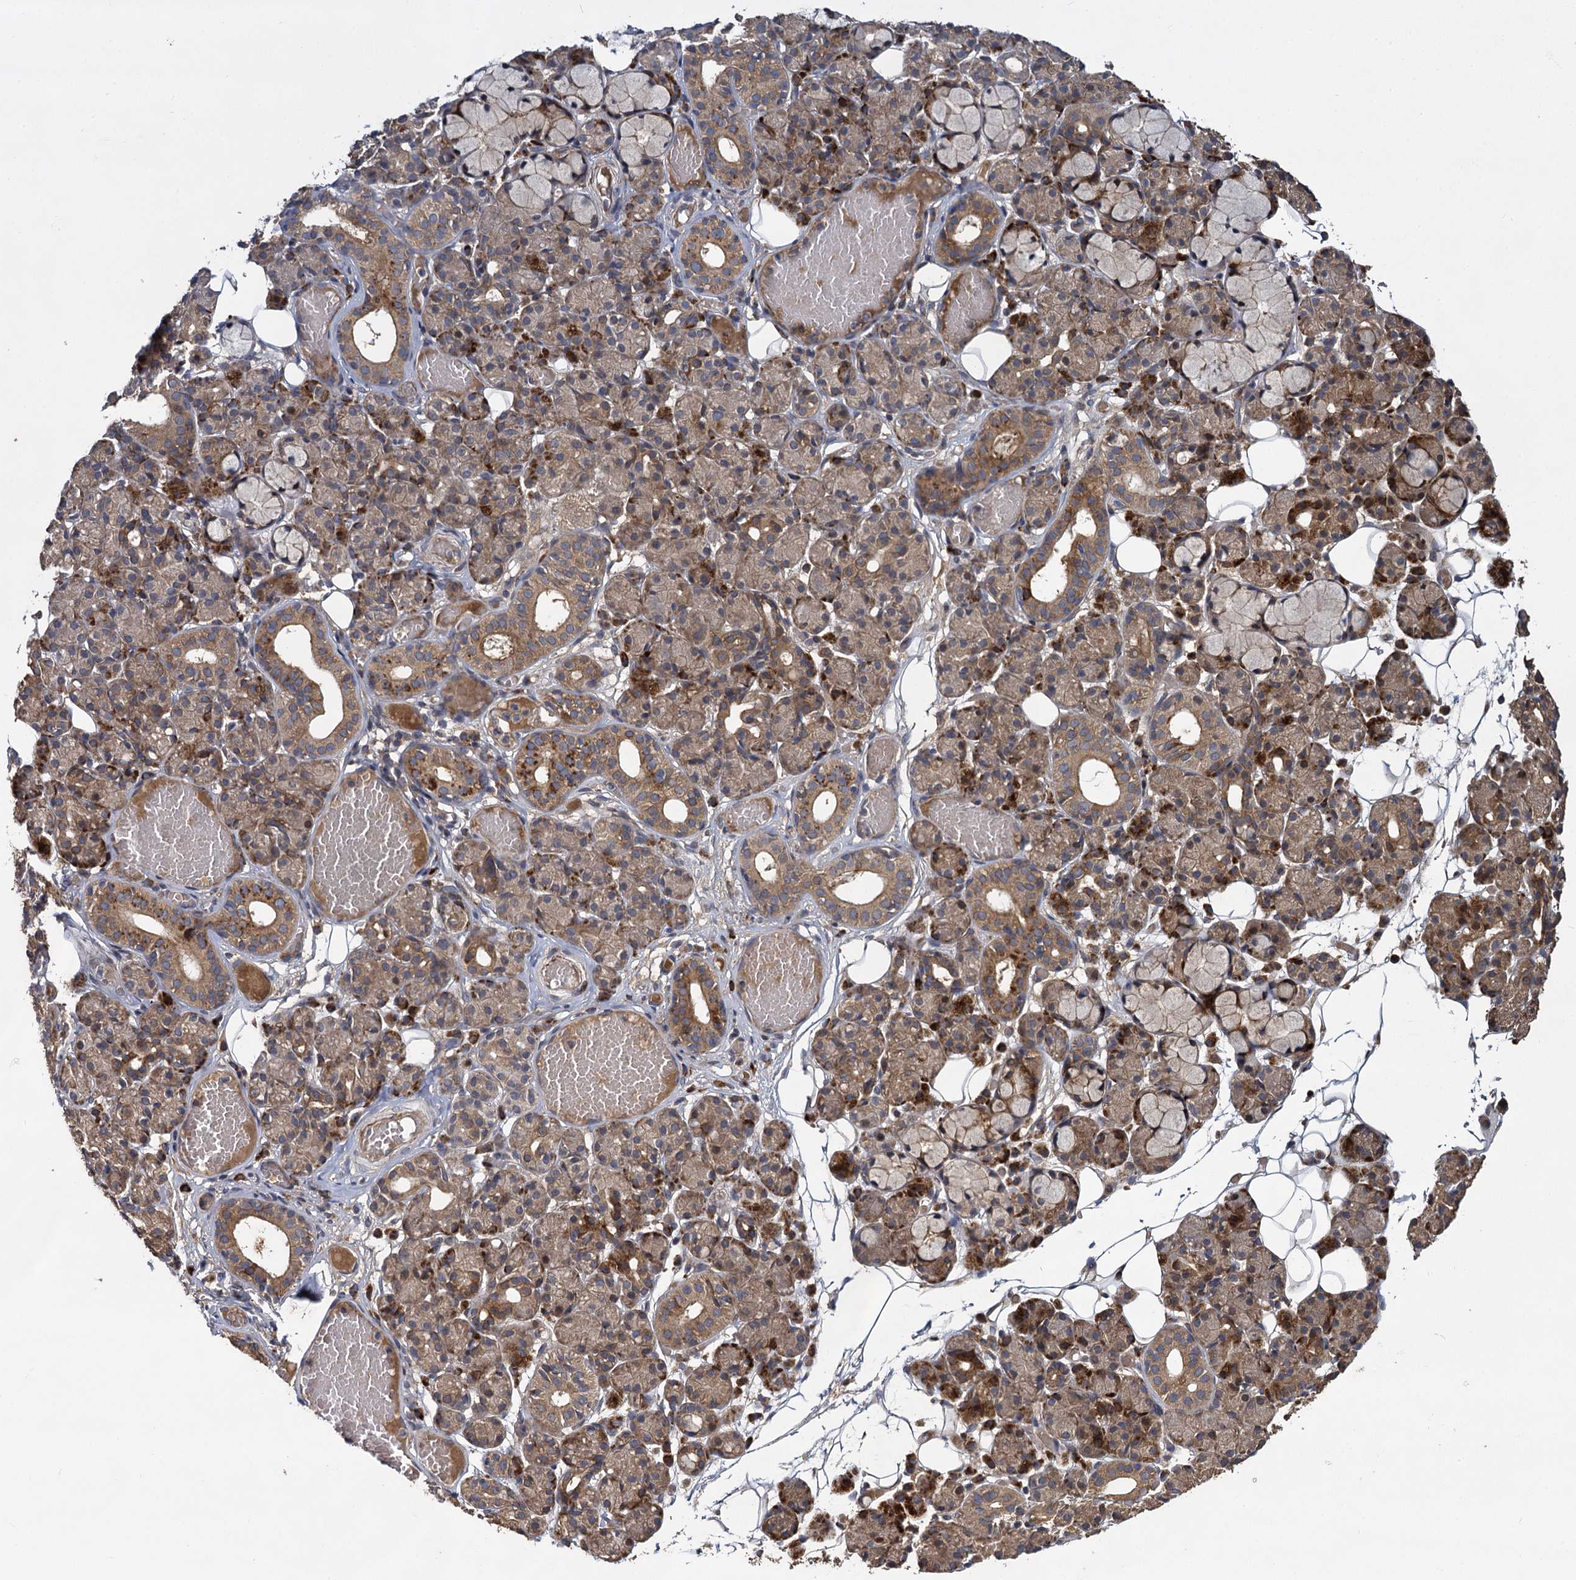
{"staining": {"intensity": "moderate", "quantity": ">75%", "location": "cytoplasmic/membranous"}, "tissue": "salivary gland", "cell_type": "Glandular cells", "image_type": "normal", "snomed": [{"axis": "morphology", "description": "Normal tissue, NOS"}, {"axis": "topography", "description": "Salivary gland"}], "caption": "A brown stain highlights moderate cytoplasmic/membranous staining of a protein in glandular cells of benign human salivary gland. Using DAB (brown) and hematoxylin (blue) stains, captured at high magnification using brightfield microscopy.", "gene": "INPPL1", "patient": {"sex": "male", "age": 63}}